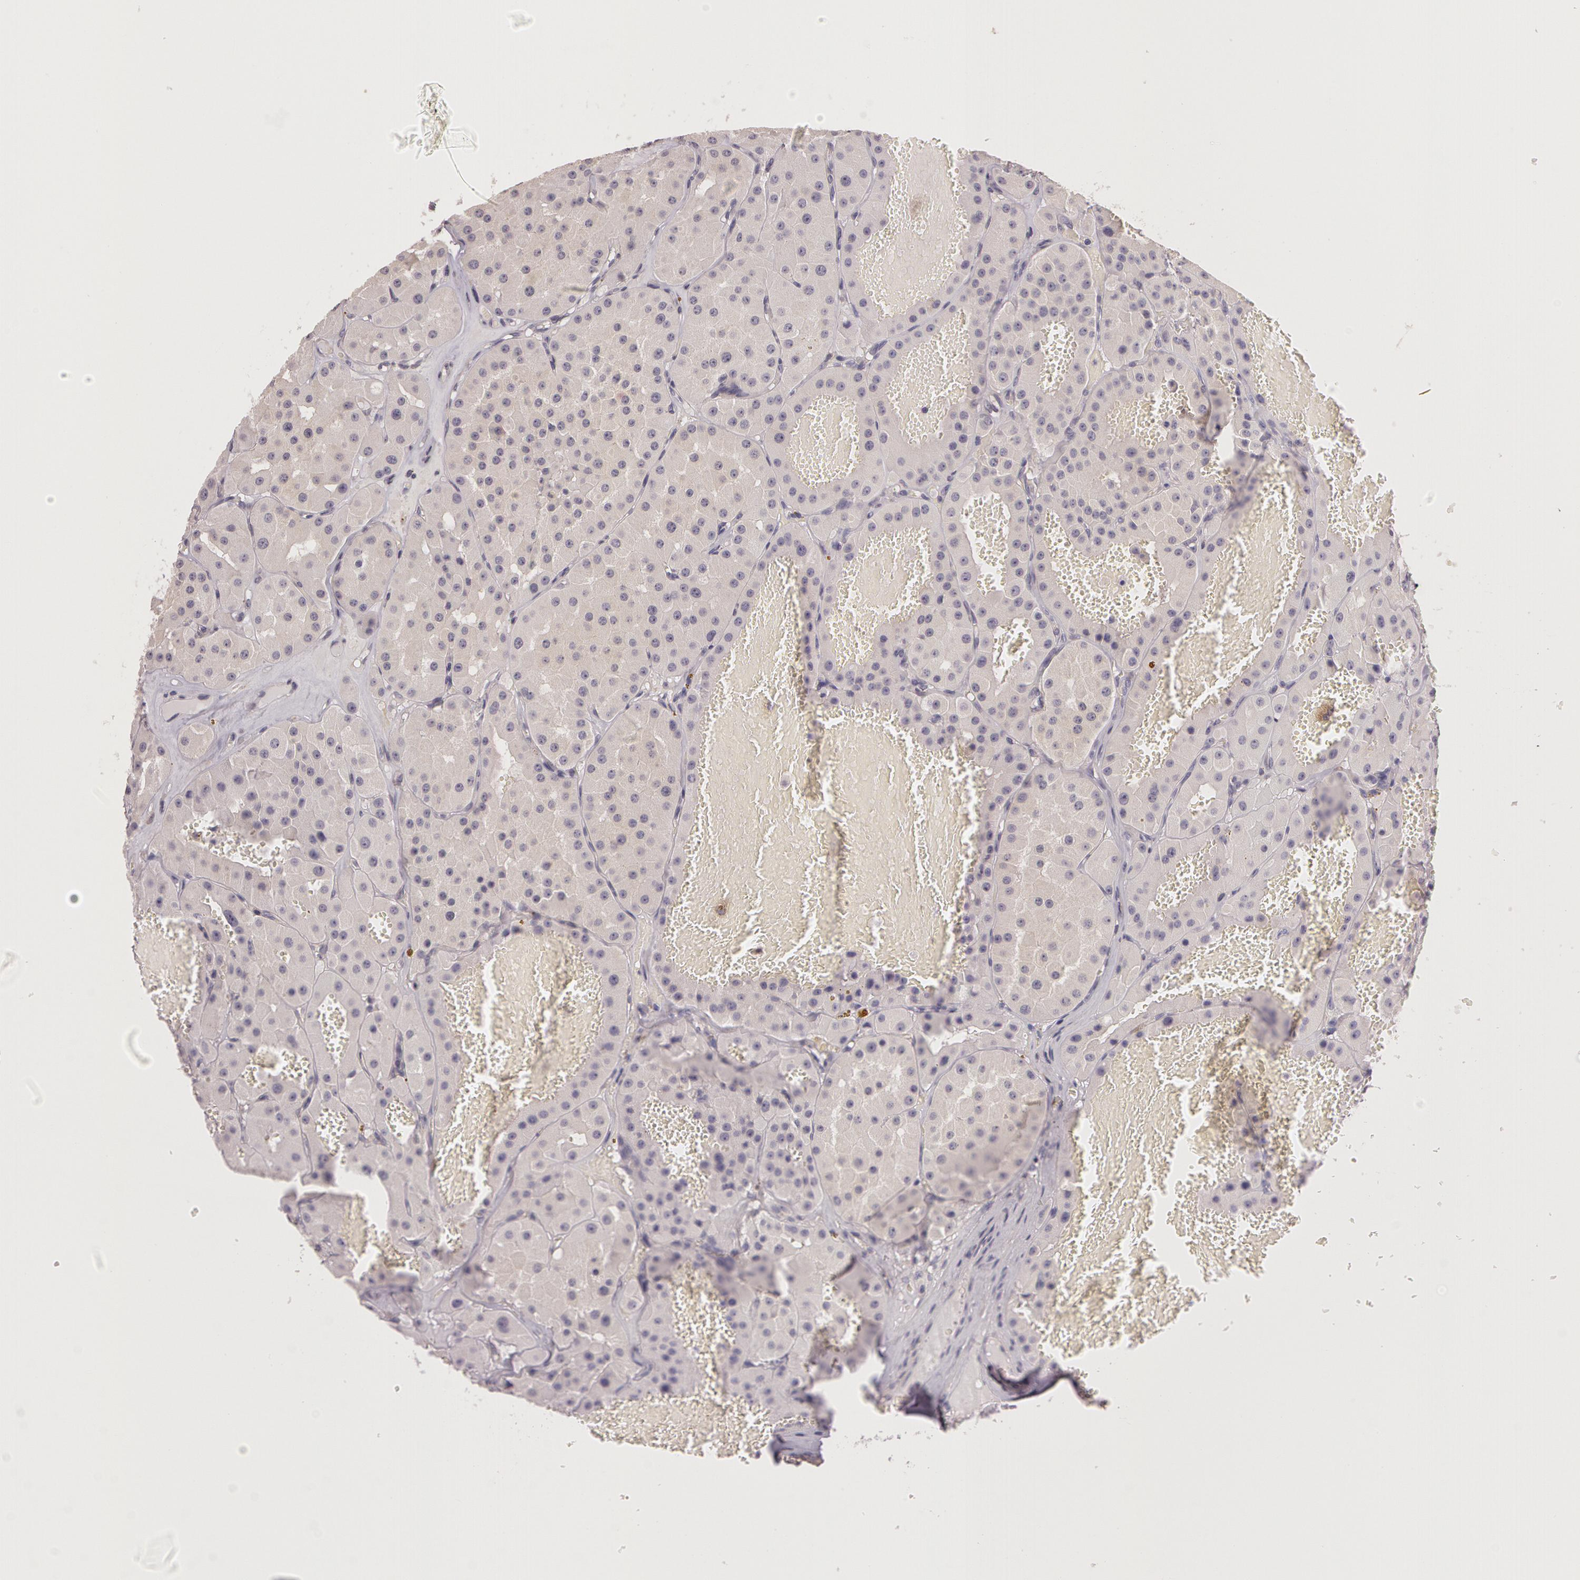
{"staining": {"intensity": "negative", "quantity": "none", "location": "none"}, "tissue": "renal cancer", "cell_type": "Tumor cells", "image_type": "cancer", "snomed": [{"axis": "morphology", "description": "Adenocarcinoma, uncertain malignant potential"}, {"axis": "topography", "description": "Kidney"}], "caption": "Immunohistochemistry histopathology image of neoplastic tissue: renal cancer (adenocarcinoma,  uncertain malignant potential) stained with DAB reveals no significant protein staining in tumor cells.", "gene": "G2E3", "patient": {"sex": "male", "age": 63}}